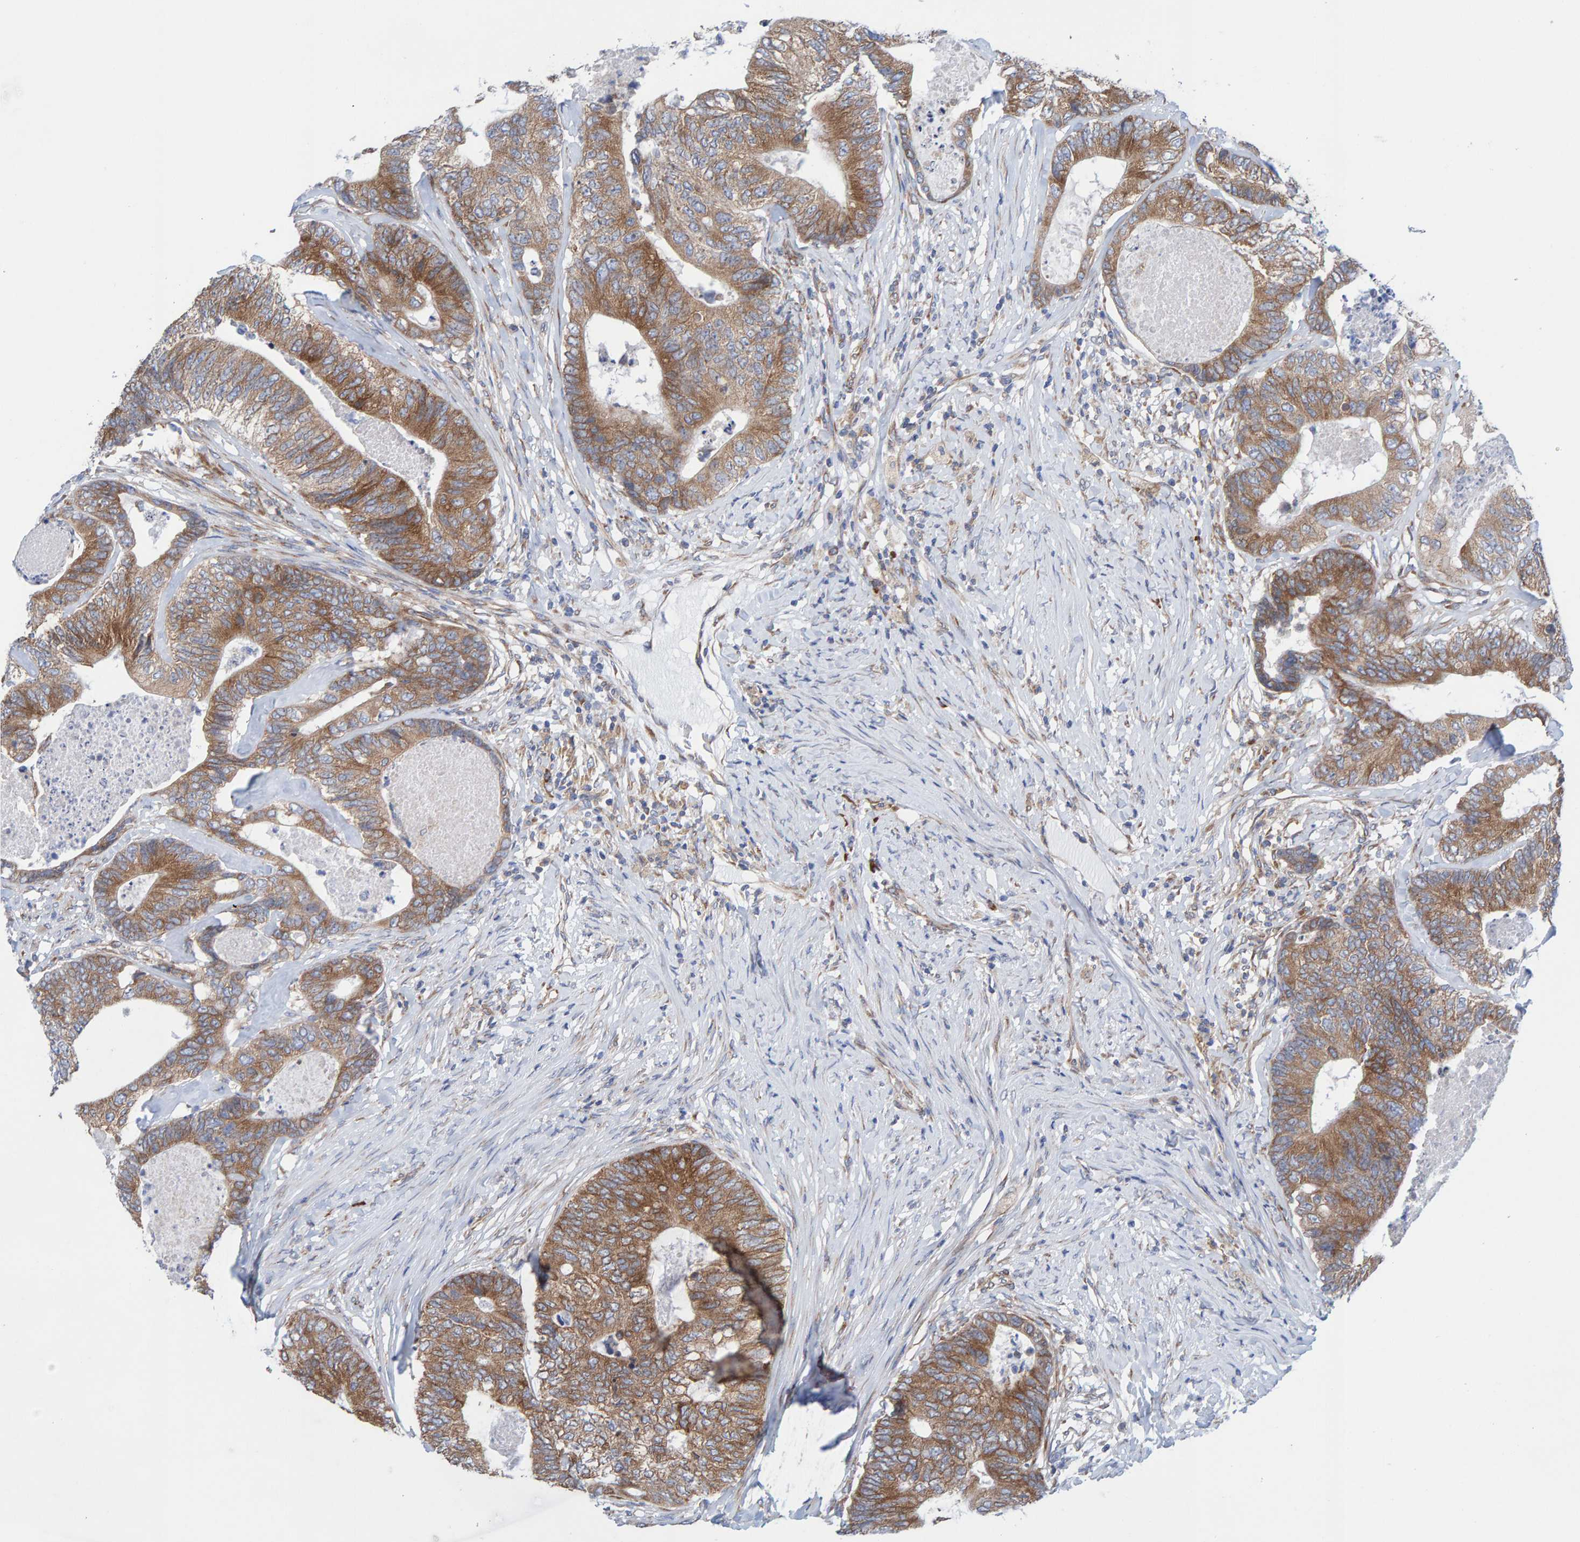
{"staining": {"intensity": "moderate", "quantity": ">75%", "location": "cytoplasmic/membranous"}, "tissue": "colorectal cancer", "cell_type": "Tumor cells", "image_type": "cancer", "snomed": [{"axis": "morphology", "description": "Adenocarcinoma, NOS"}, {"axis": "topography", "description": "Colon"}], "caption": "Human adenocarcinoma (colorectal) stained with a brown dye reveals moderate cytoplasmic/membranous positive positivity in approximately >75% of tumor cells.", "gene": "CDK5RAP3", "patient": {"sex": "female", "age": 67}}